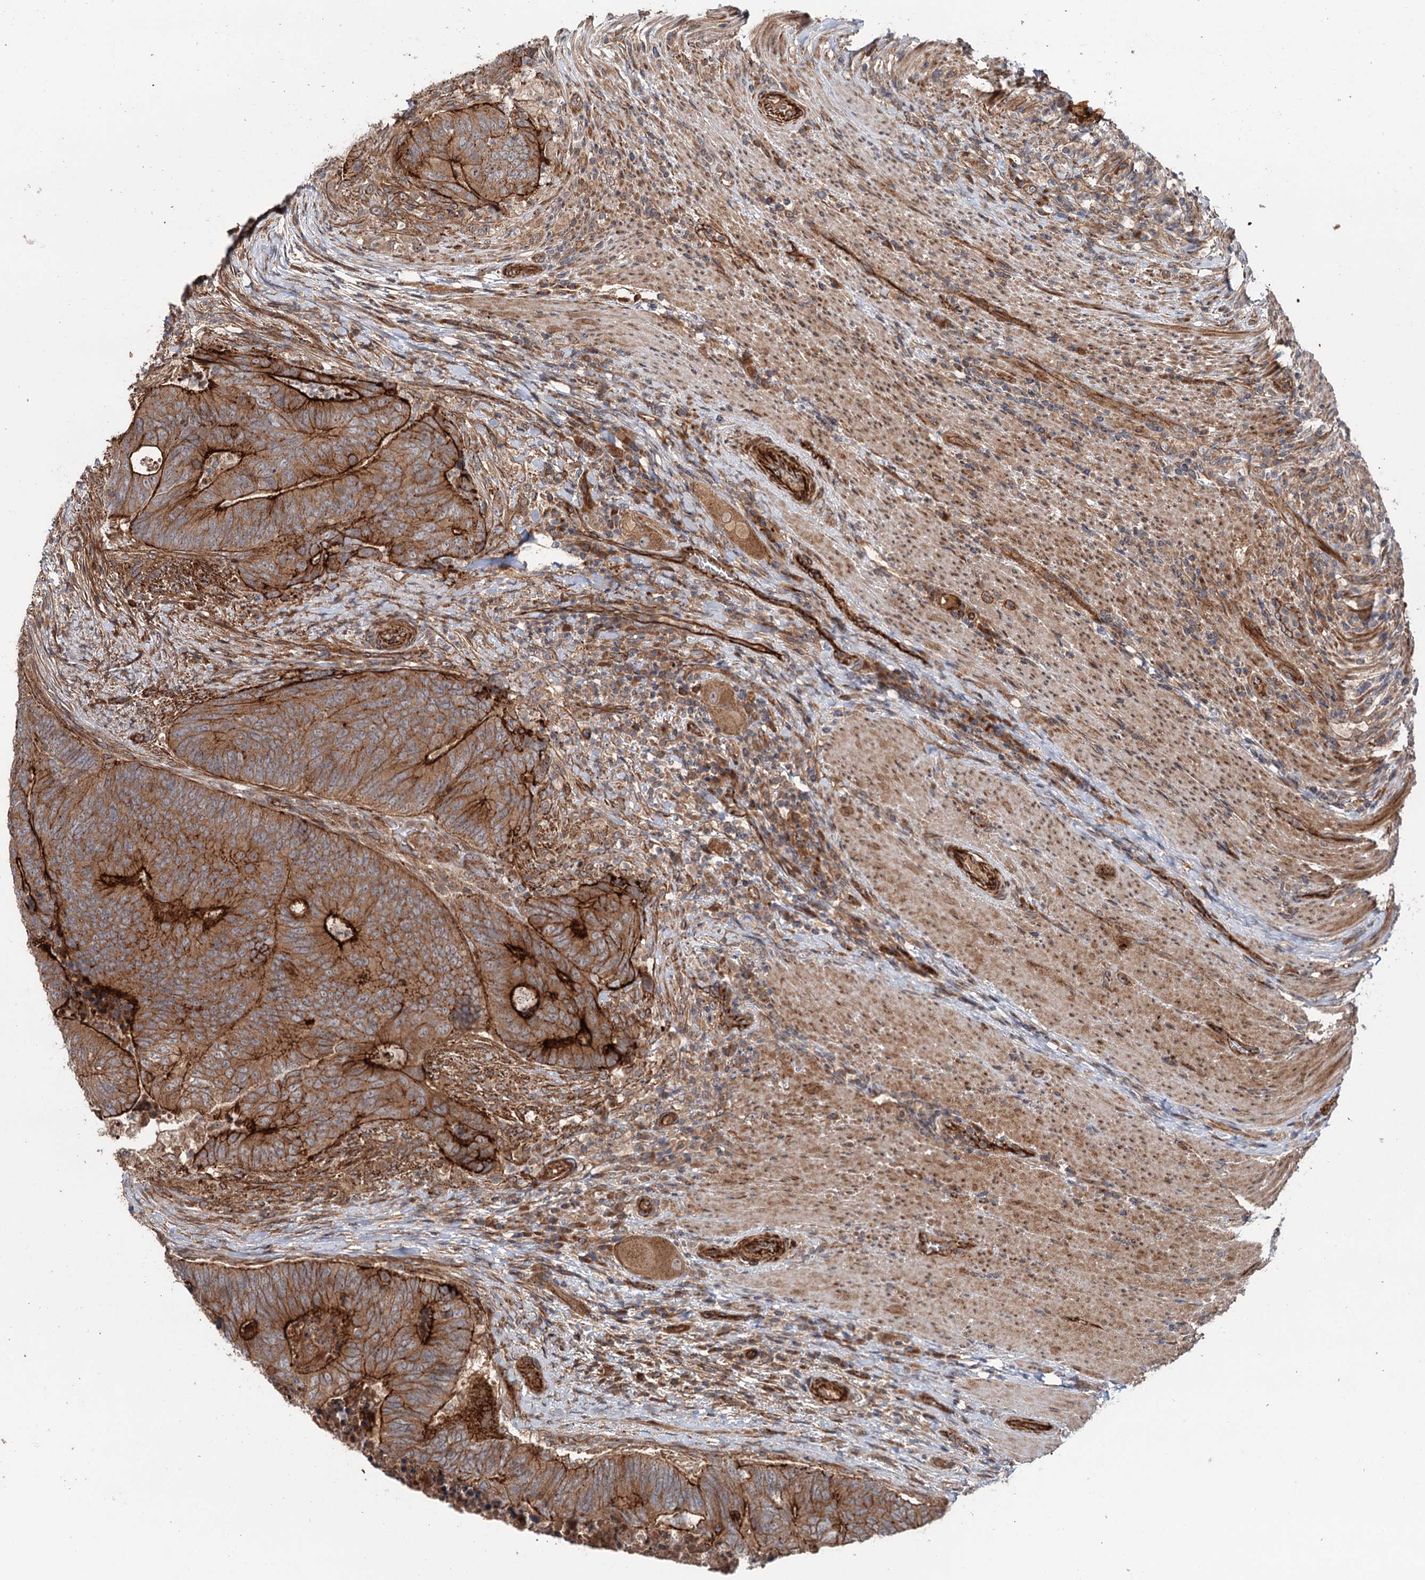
{"staining": {"intensity": "strong", "quantity": ">75%", "location": "cytoplasmic/membranous"}, "tissue": "colorectal cancer", "cell_type": "Tumor cells", "image_type": "cancer", "snomed": [{"axis": "morphology", "description": "Adenocarcinoma, NOS"}, {"axis": "topography", "description": "Colon"}], "caption": "This micrograph demonstrates IHC staining of colorectal adenocarcinoma, with high strong cytoplasmic/membranous staining in approximately >75% of tumor cells.", "gene": "ADGRG4", "patient": {"sex": "female", "age": 67}}